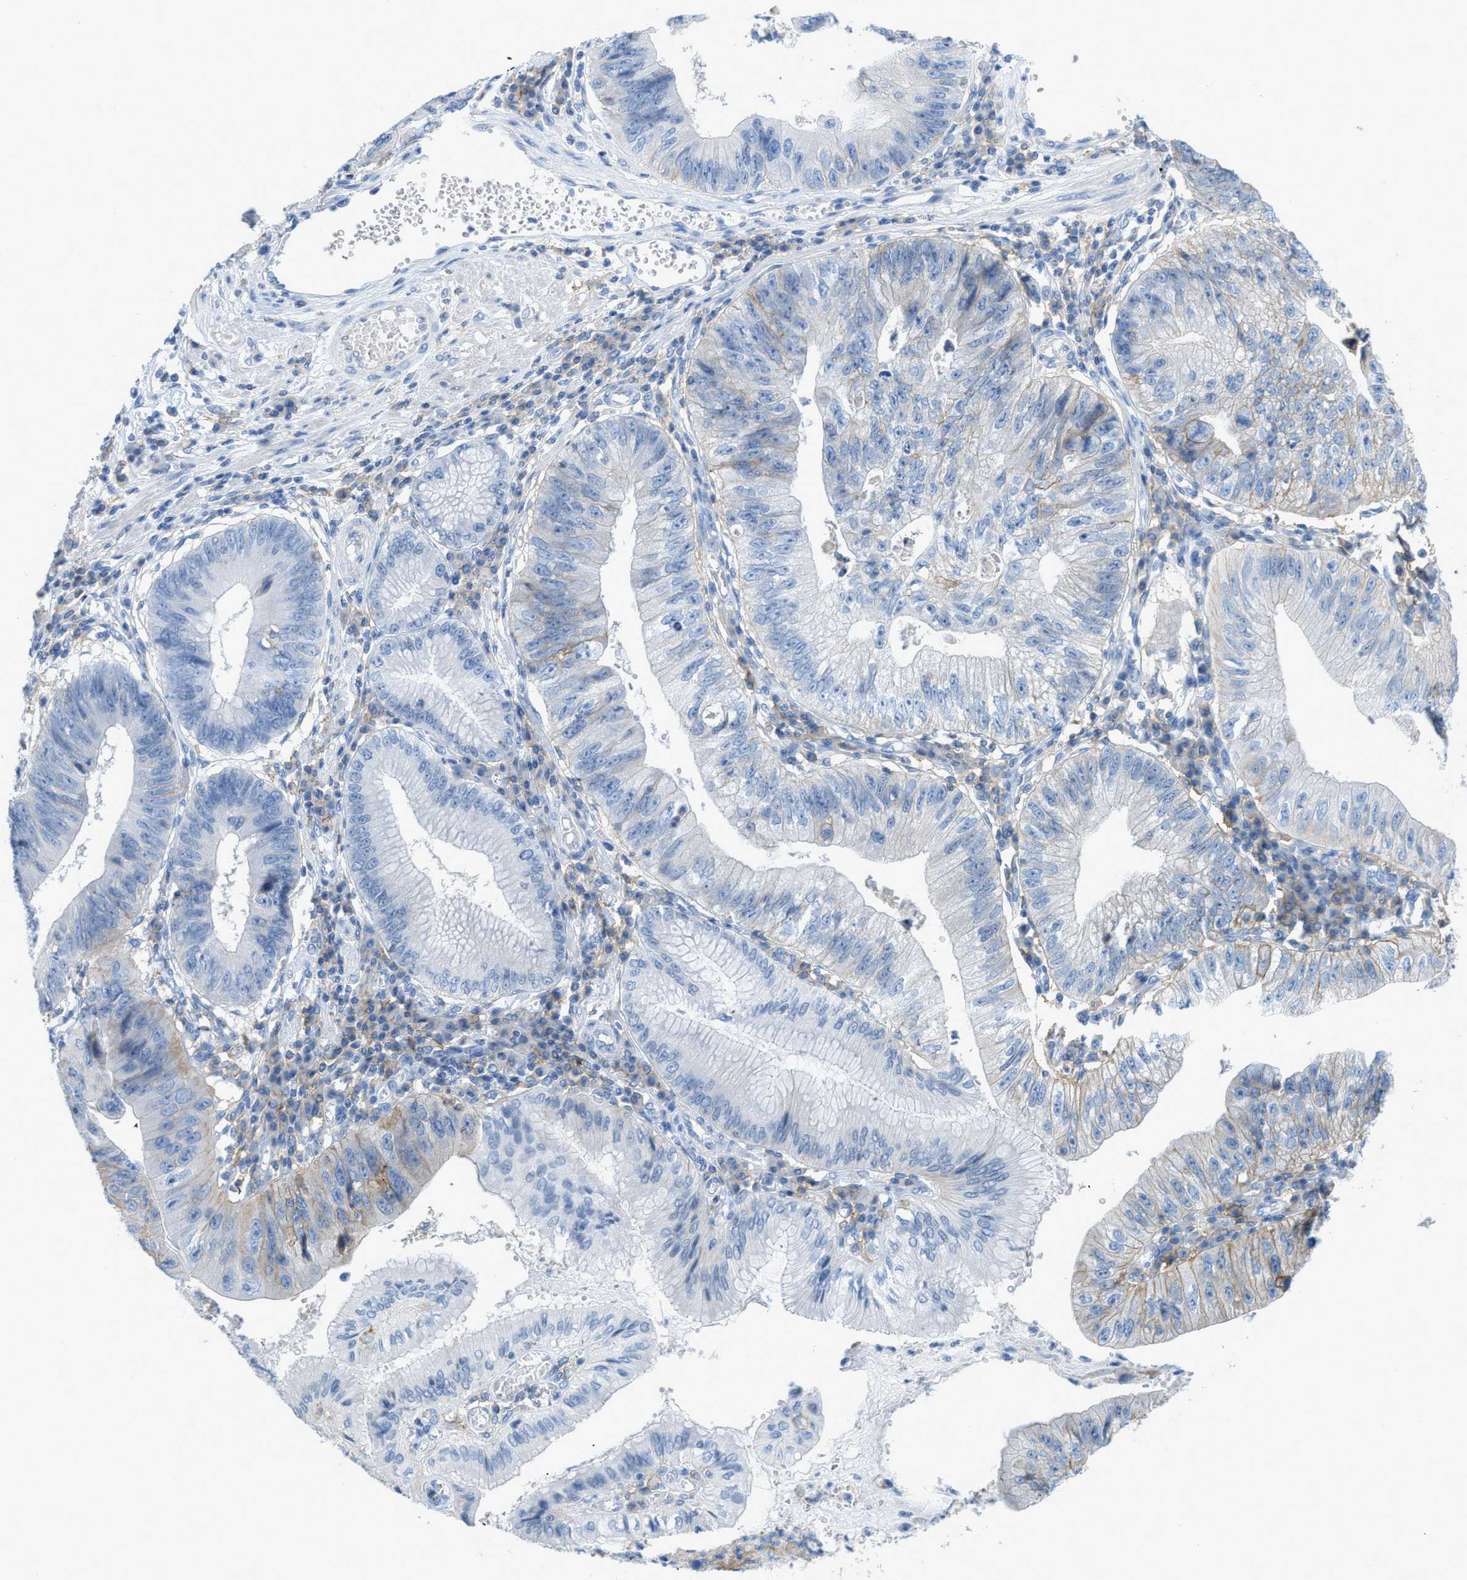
{"staining": {"intensity": "weak", "quantity": "<25%", "location": "cytoplasmic/membranous"}, "tissue": "stomach cancer", "cell_type": "Tumor cells", "image_type": "cancer", "snomed": [{"axis": "morphology", "description": "Adenocarcinoma, NOS"}, {"axis": "topography", "description": "Stomach"}], "caption": "Photomicrograph shows no significant protein staining in tumor cells of stomach adenocarcinoma.", "gene": "SLC3A2", "patient": {"sex": "male", "age": 59}}